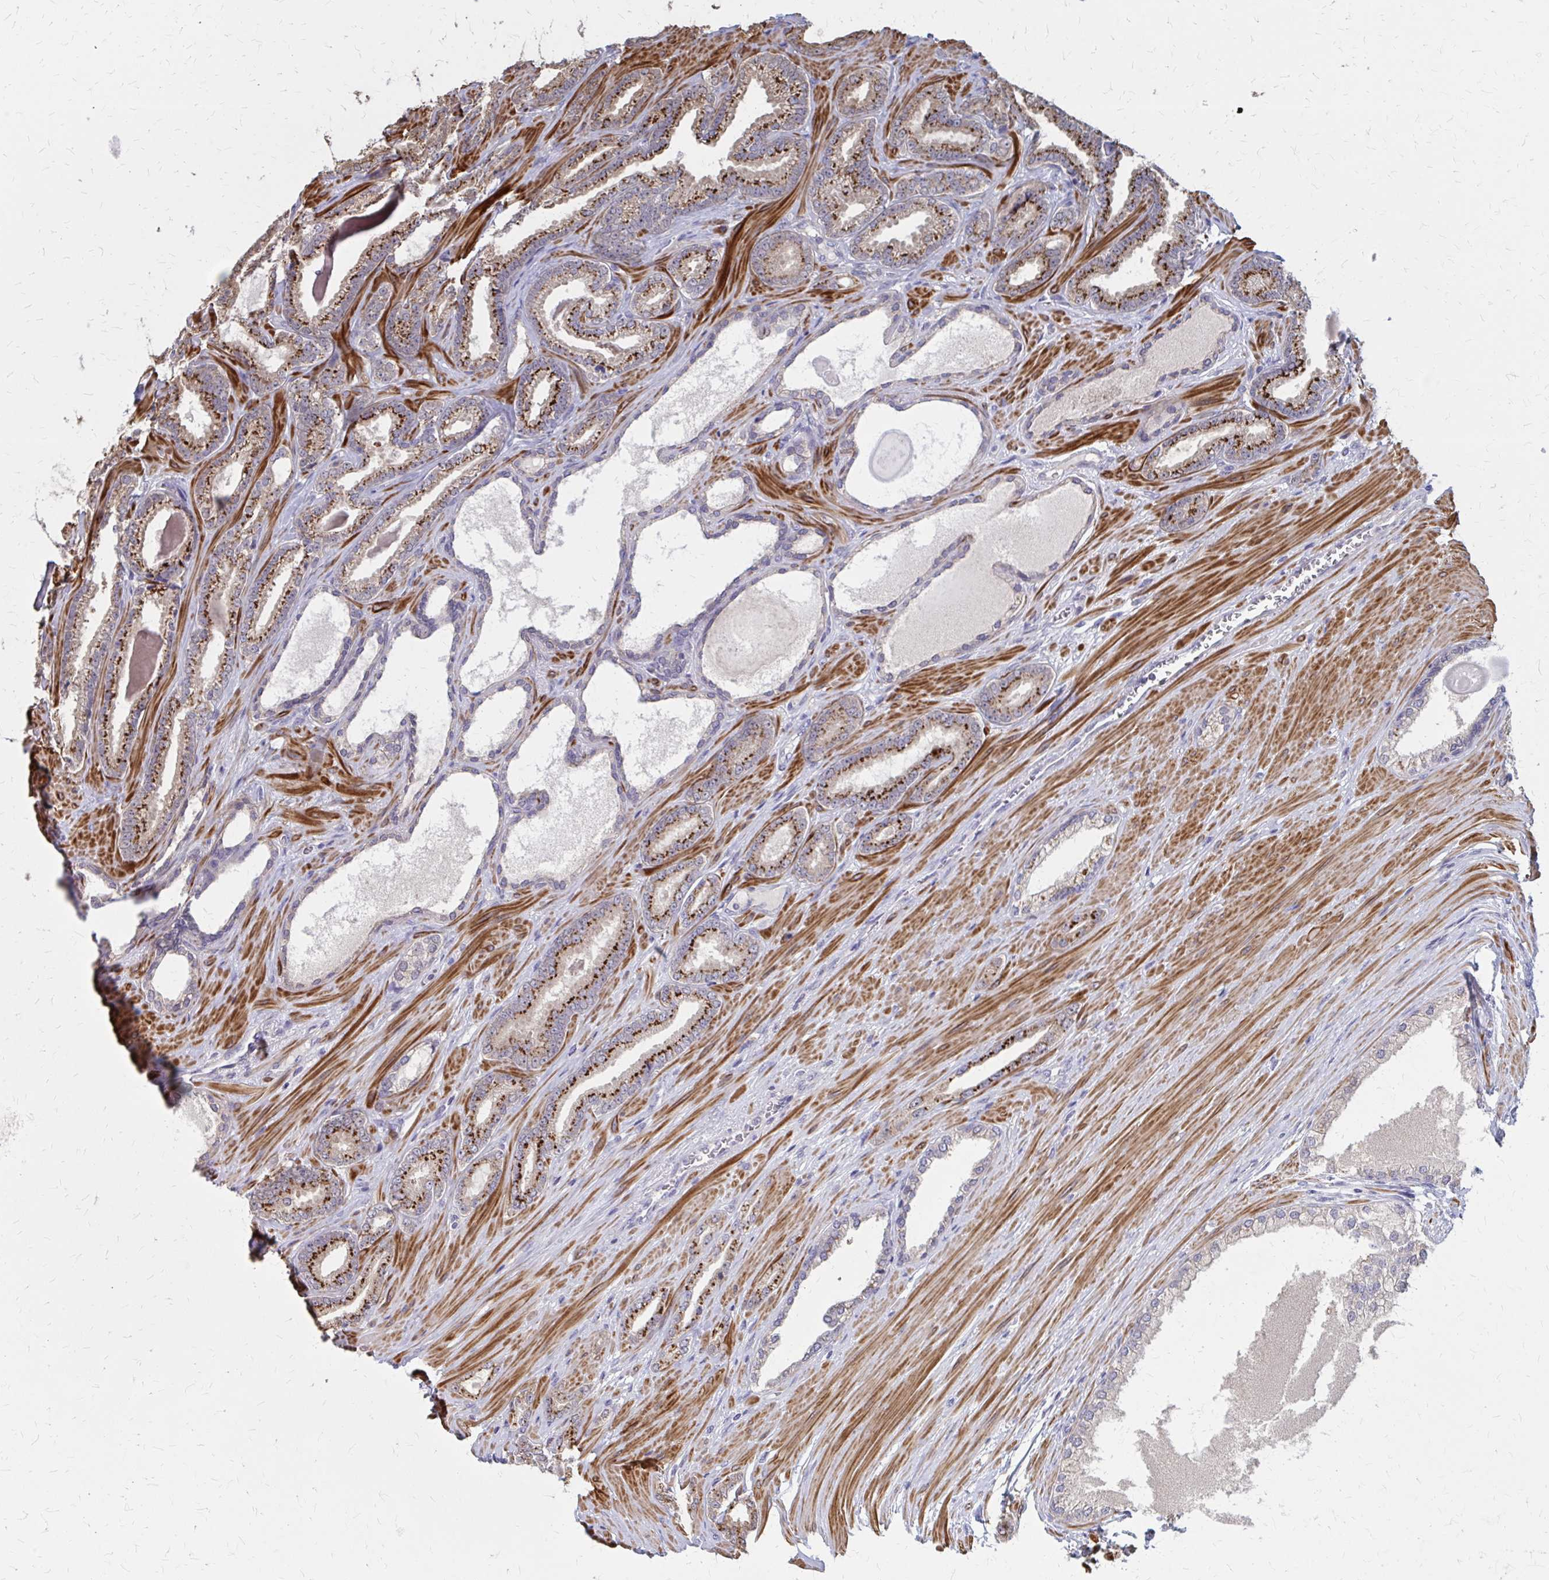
{"staining": {"intensity": "strong", "quantity": ">75%", "location": "cytoplasmic/membranous"}, "tissue": "prostate cancer", "cell_type": "Tumor cells", "image_type": "cancer", "snomed": [{"axis": "morphology", "description": "Adenocarcinoma, Low grade"}, {"axis": "topography", "description": "Prostate"}], "caption": "Protein staining shows strong cytoplasmic/membranous staining in about >75% of tumor cells in prostate low-grade adenocarcinoma.", "gene": "IFI44L", "patient": {"sex": "male", "age": 61}}